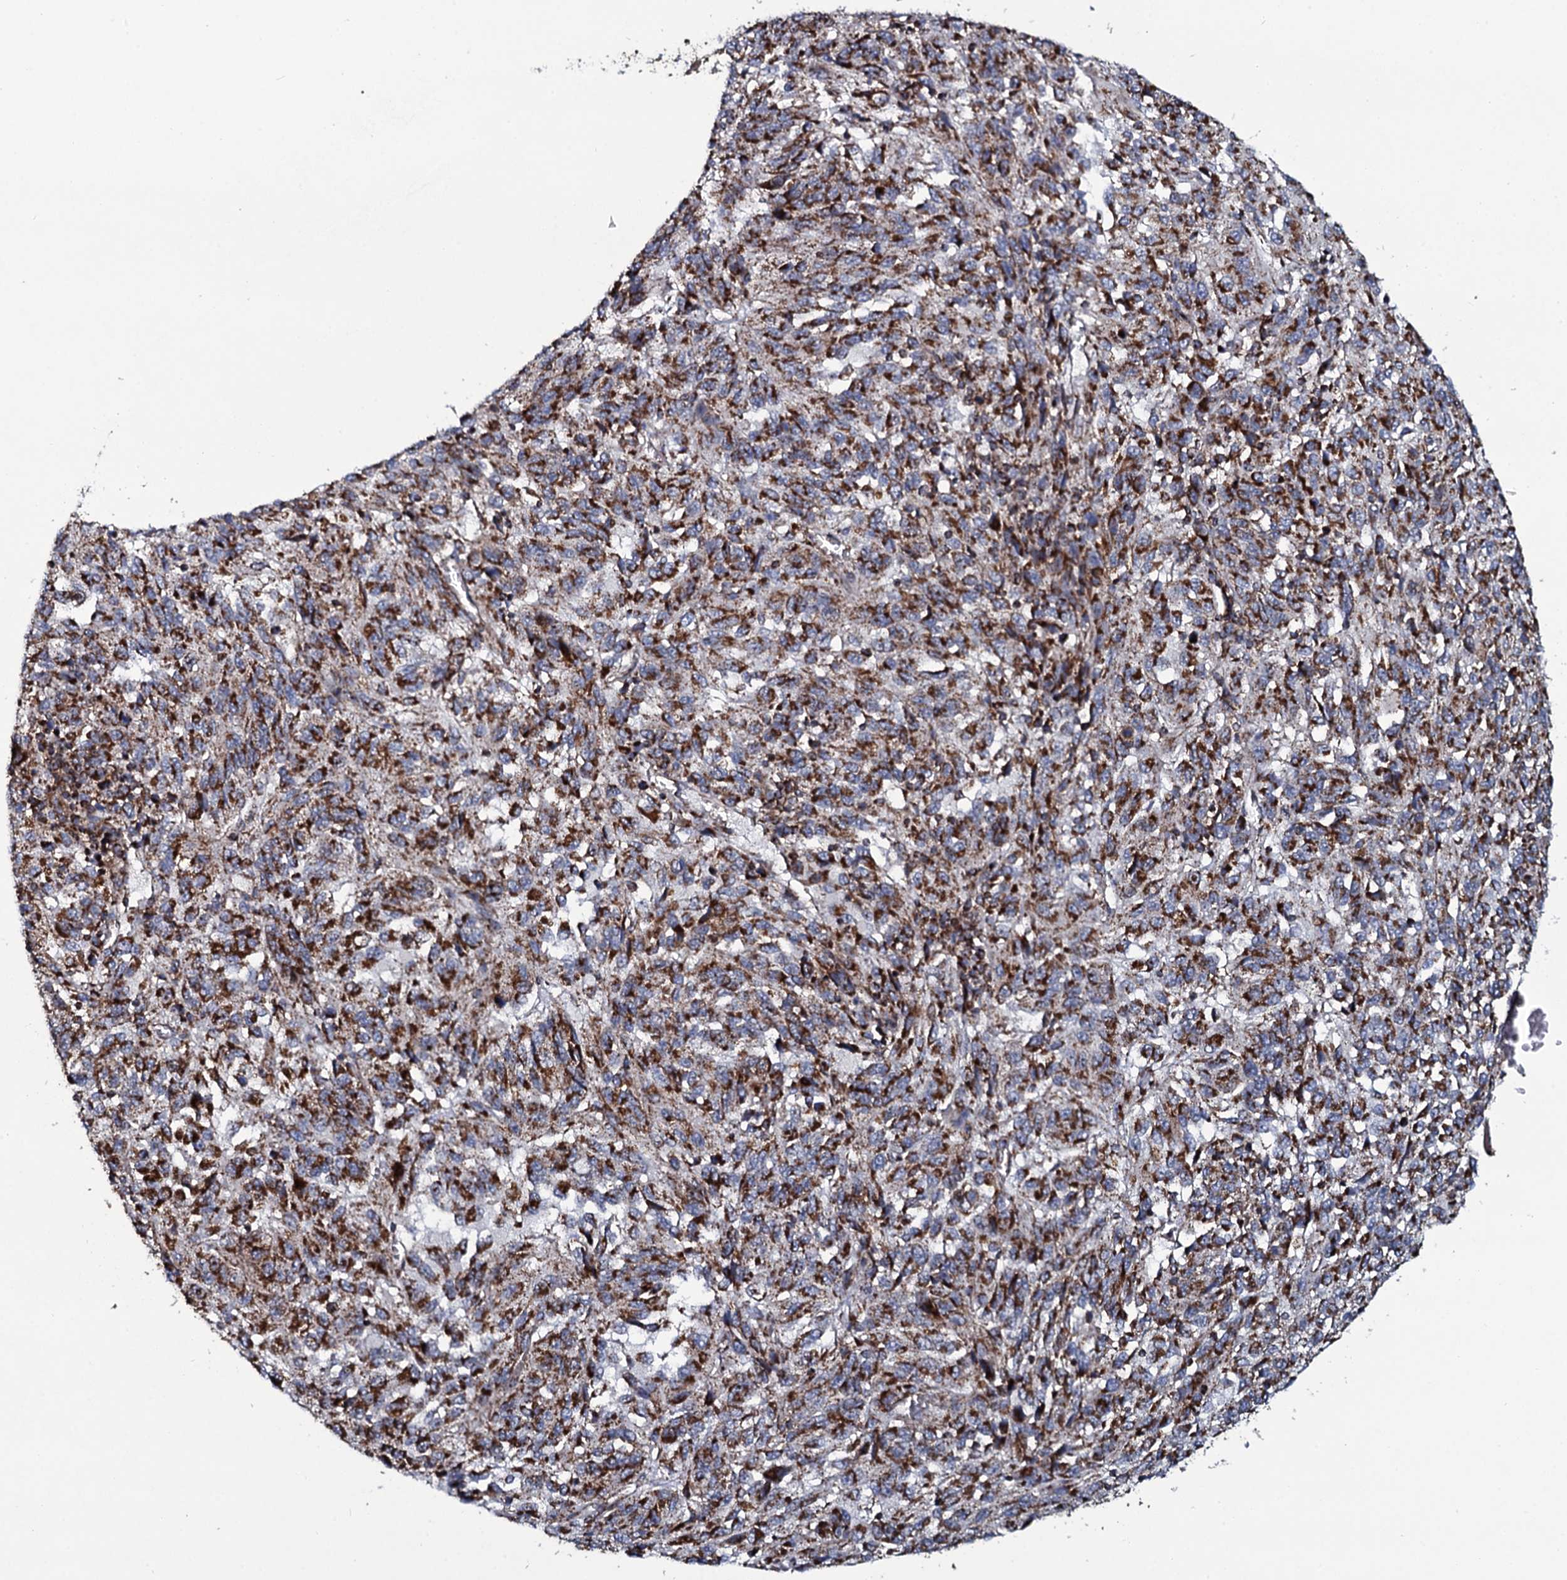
{"staining": {"intensity": "strong", "quantity": ">75%", "location": "cytoplasmic/membranous"}, "tissue": "melanoma", "cell_type": "Tumor cells", "image_type": "cancer", "snomed": [{"axis": "morphology", "description": "Malignant melanoma, Metastatic site"}, {"axis": "topography", "description": "Lung"}], "caption": "Strong cytoplasmic/membranous protein expression is seen in about >75% of tumor cells in malignant melanoma (metastatic site). Using DAB (3,3'-diaminobenzidine) (brown) and hematoxylin (blue) stains, captured at high magnification using brightfield microscopy.", "gene": "EVC2", "patient": {"sex": "male", "age": 64}}